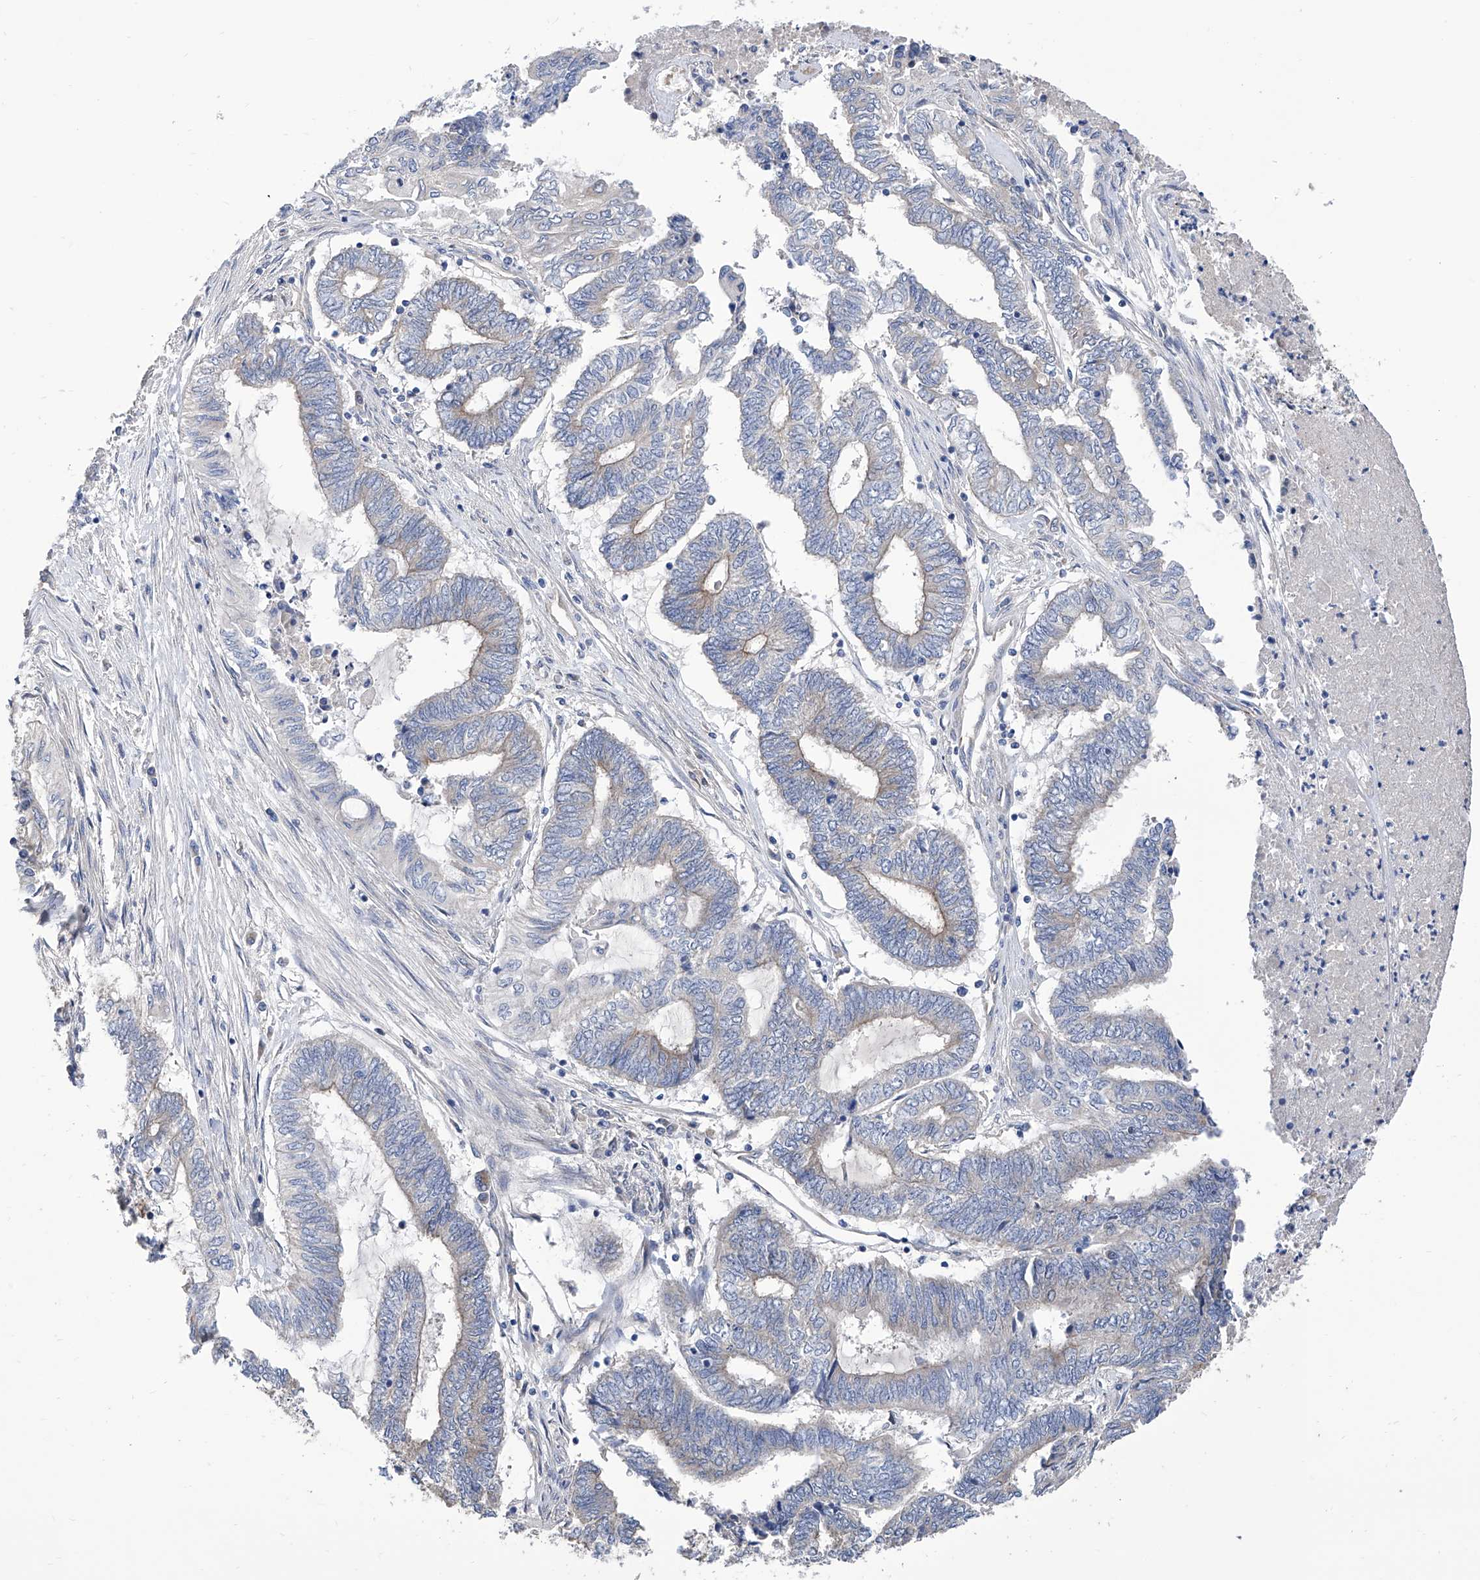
{"staining": {"intensity": "negative", "quantity": "none", "location": "none"}, "tissue": "endometrial cancer", "cell_type": "Tumor cells", "image_type": "cancer", "snomed": [{"axis": "morphology", "description": "Adenocarcinoma, NOS"}, {"axis": "topography", "description": "Uterus"}, {"axis": "topography", "description": "Endometrium"}], "caption": "Tumor cells are negative for protein expression in human endometrial cancer (adenocarcinoma).", "gene": "TJAP1", "patient": {"sex": "female", "age": 70}}